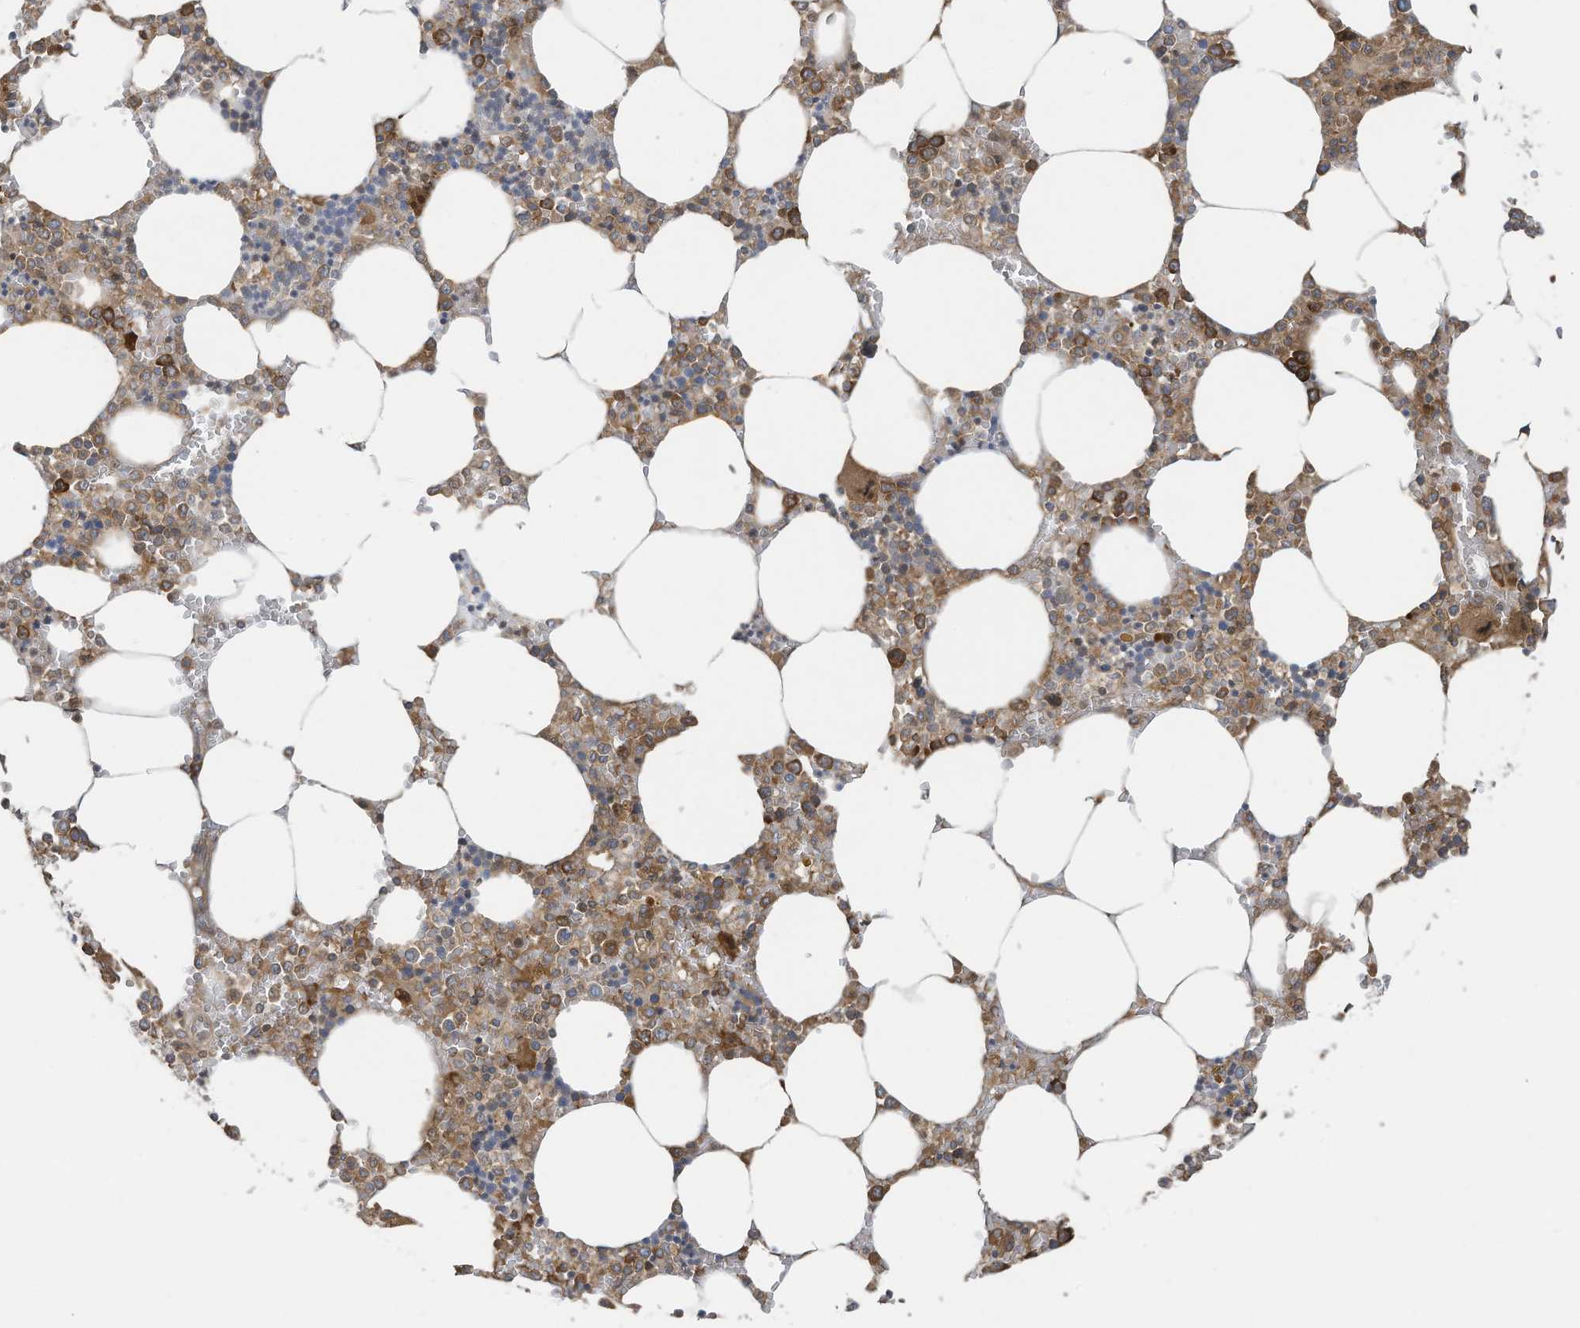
{"staining": {"intensity": "strong", "quantity": "25%-75%", "location": "cytoplasmic/membranous"}, "tissue": "bone marrow", "cell_type": "Hematopoietic cells", "image_type": "normal", "snomed": [{"axis": "morphology", "description": "Normal tissue, NOS"}, {"axis": "topography", "description": "Bone marrow"}], "caption": "This is an image of immunohistochemistry (IHC) staining of benign bone marrow, which shows strong expression in the cytoplasmic/membranous of hematopoietic cells.", "gene": "OLA1", "patient": {"sex": "male", "age": 70}}